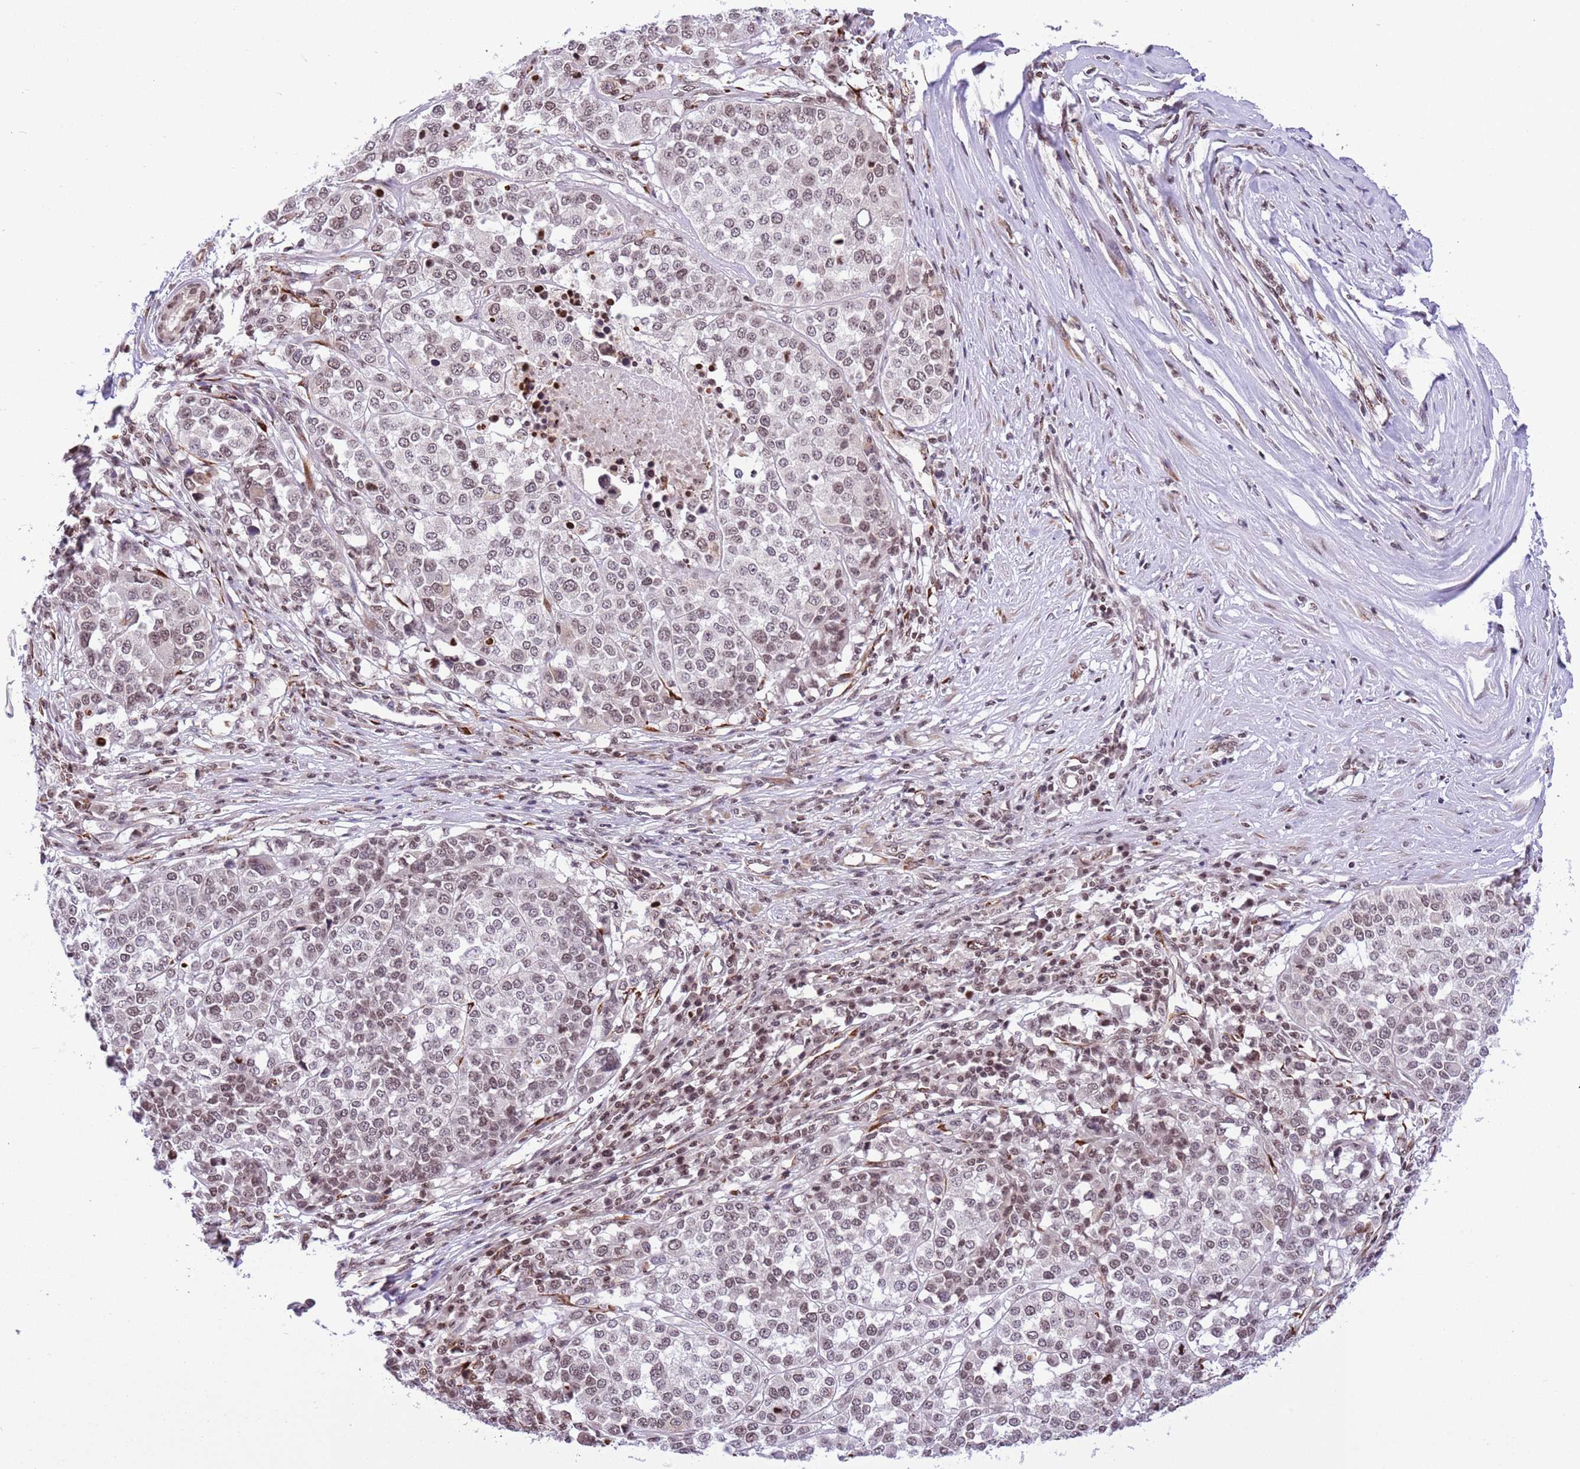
{"staining": {"intensity": "weak", "quantity": ">75%", "location": "nuclear"}, "tissue": "melanoma", "cell_type": "Tumor cells", "image_type": "cancer", "snomed": [{"axis": "morphology", "description": "Malignant melanoma, Metastatic site"}, {"axis": "topography", "description": "Lymph node"}], "caption": "Human melanoma stained for a protein (brown) reveals weak nuclear positive staining in approximately >75% of tumor cells.", "gene": "NRIP1", "patient": {"sex": "male", "age": 44}}